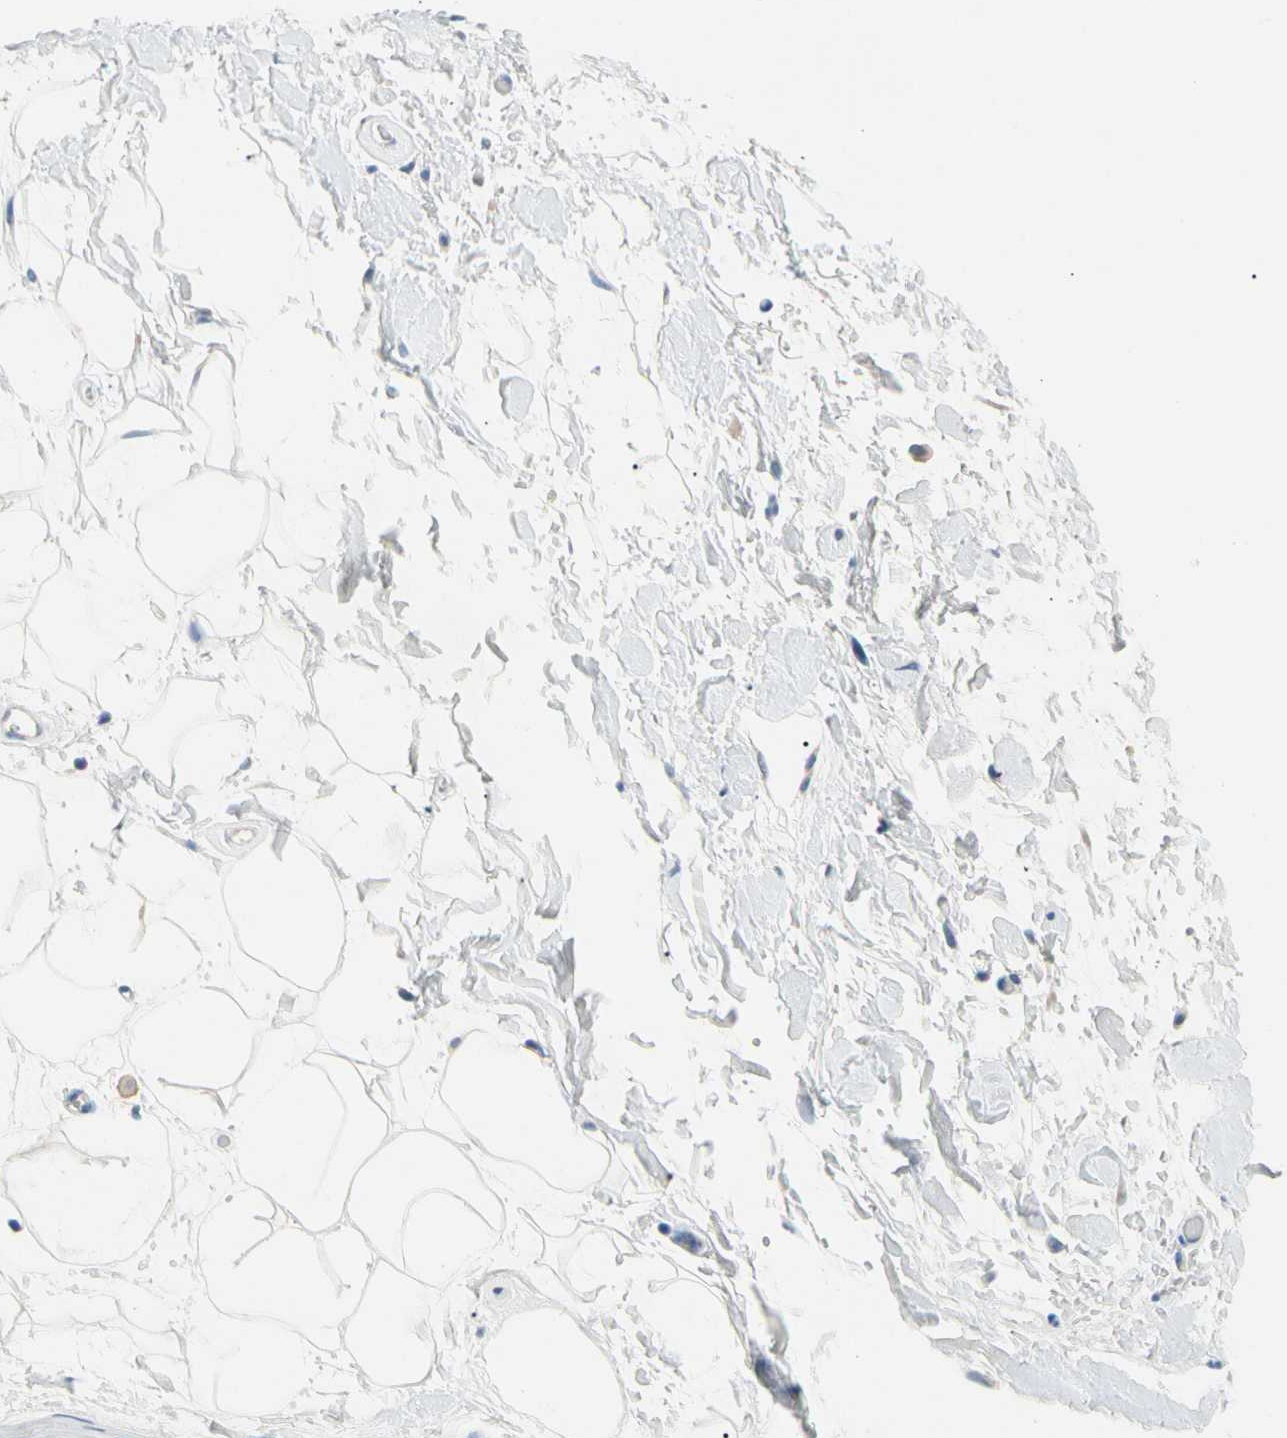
{"staining": {"intensity": "negative", "quantity": "none", "location": "none"}, "tissue": "adipose tissue", "cell_type": "Adipocytes", "image_type": "normal", "snomed": [{"axis": "morphology", "description": "Normal tissue, NOS"}, {"axis": "topography", "description": "Soft tissue"}], "caption": "A histopathology image of human adipose tissue is negative for staining in adipocytes. (Immunohistochemistry (ihc), brightfield microscopy, high magnification).", "gene": "CA14", "patient": {"sex": "male", "age": 72}}